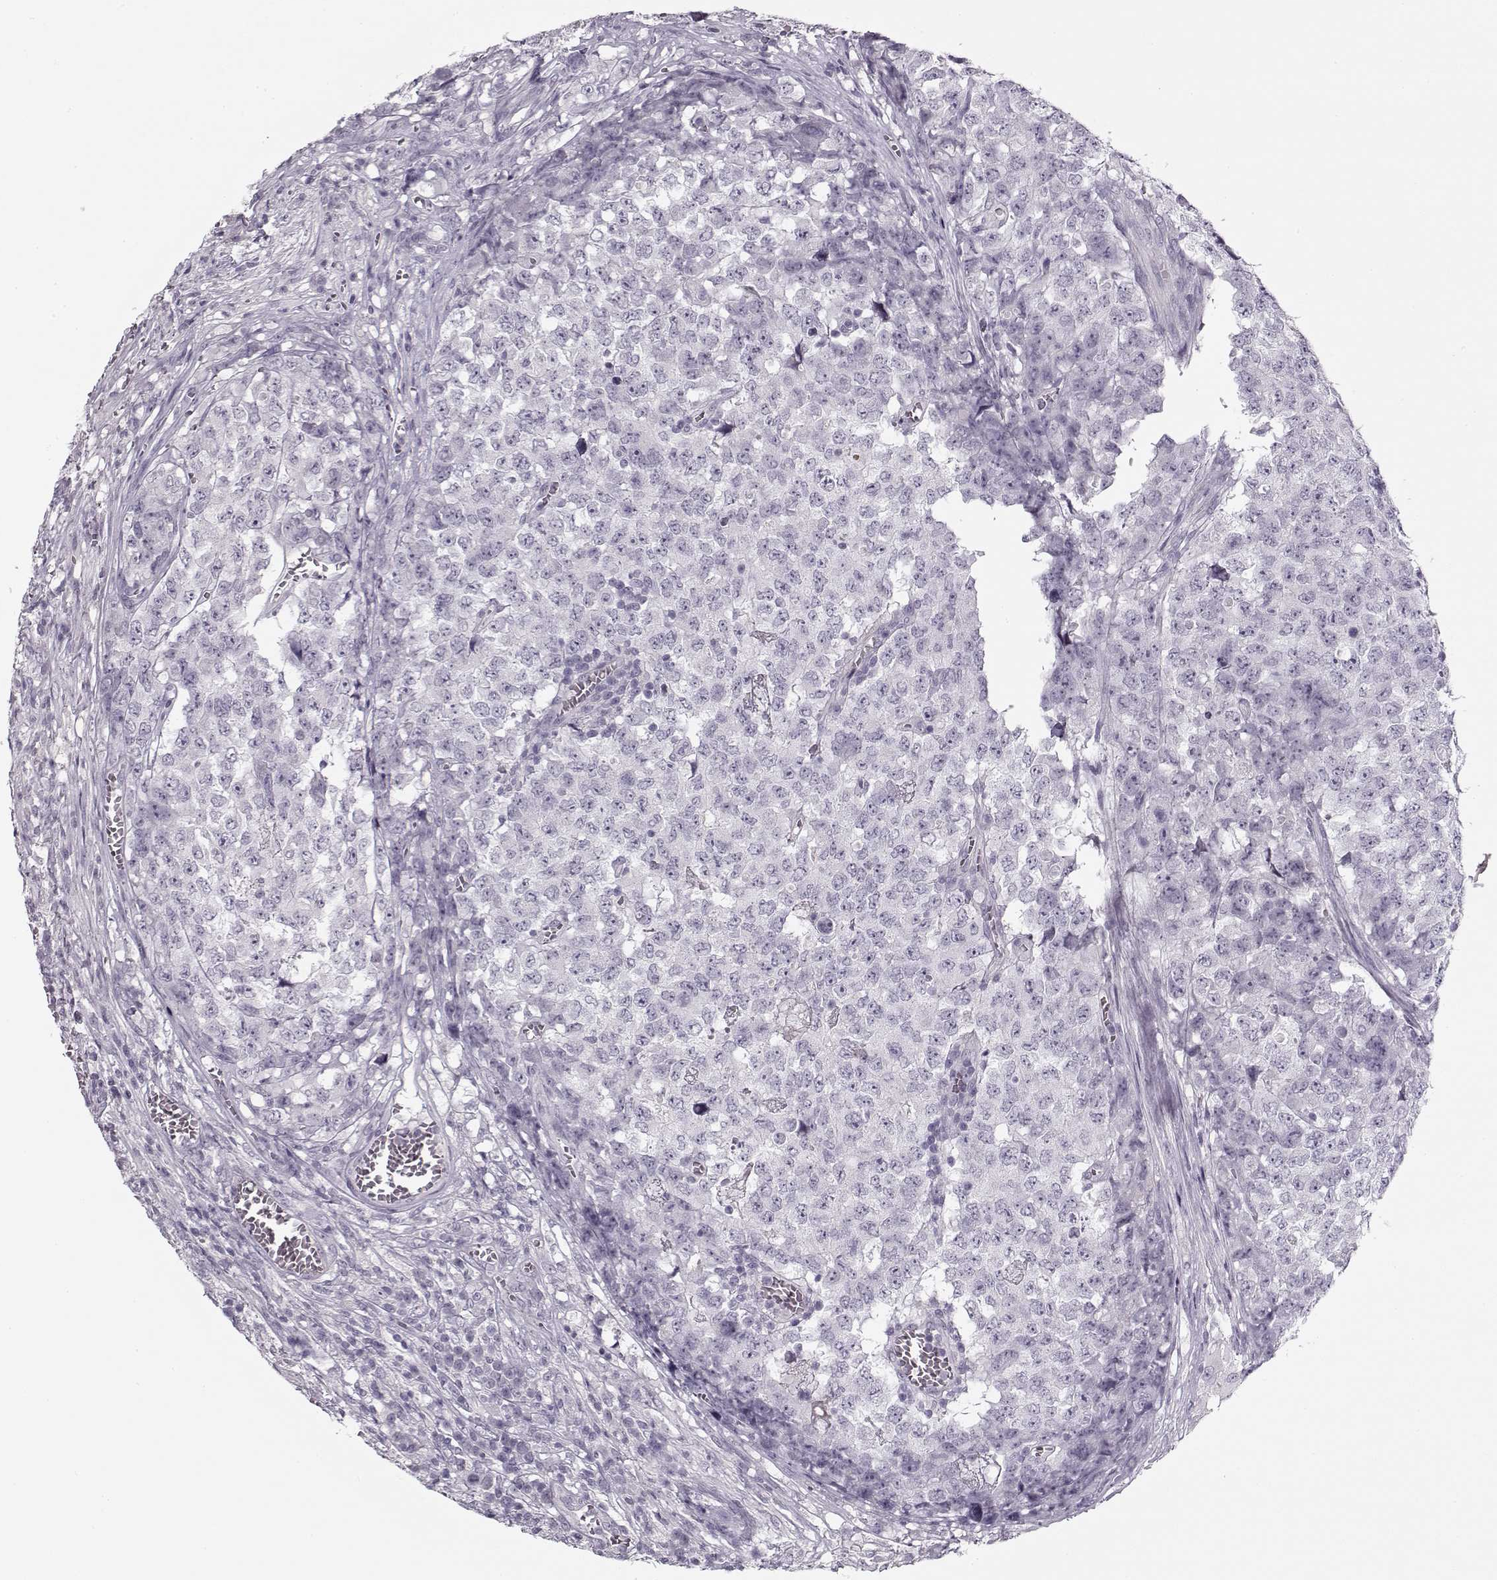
{"staining": {"intensity": "negative", "quantity": "none", "location": "none"}, "tissue": "testis cancer", "cell_type": "Tumor cells", "image_type": "cancer", "snomed": [{"axis": "morphology", "description": "Carcinoma, Embryonal, NOS"}, {"axis": "topography", "description": "Testis"}], "caption": "Protein analysis of testis embryonal carcinoma reveals no significant staining in tumor cells. (DAB immunohistochemistry visualized using brightfield microscopy, high magnification).", "gene": "PNMT", "patient": {"sex": "male", "age": 23}}